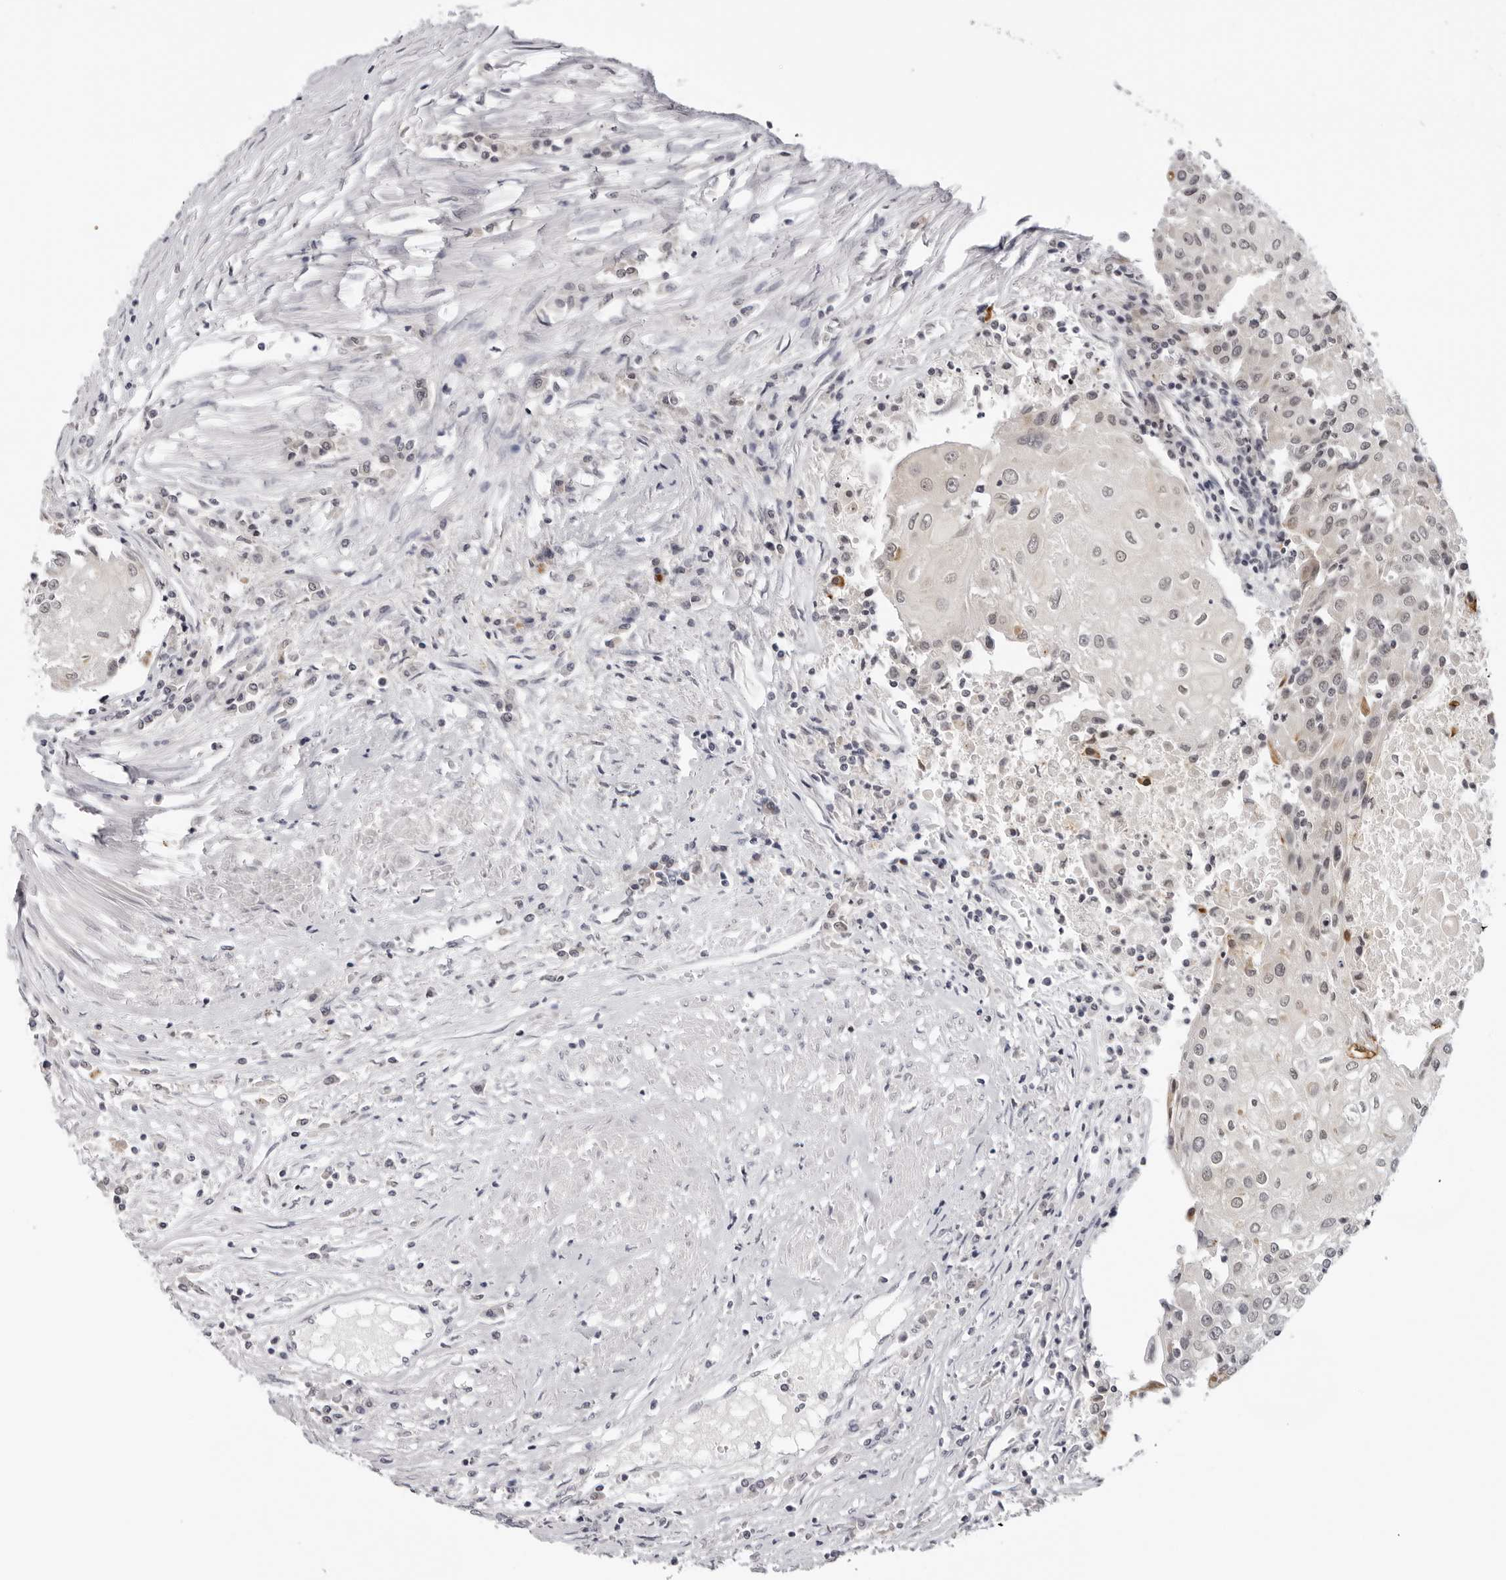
{"staining": {"intensity": "weak", "quantity": "<25%", "location": "nuclear"}, "tissue": "urothelial cancer", "cell_type": "Tumor cells", "image_type": "cancer", "snomed": [{"axis": "morphology", "description": "Urothelial carcinoma, High grade"}, {"axis": "topography", "description": "Urinary bladder"}], "caption": "The immunohistochemistry (IHC) micrograph has no significant staining in tumor cells of urothelial cancer tissue.", "gene": "PRUNE1", "patient": {"sex": "female", "age": 85}}